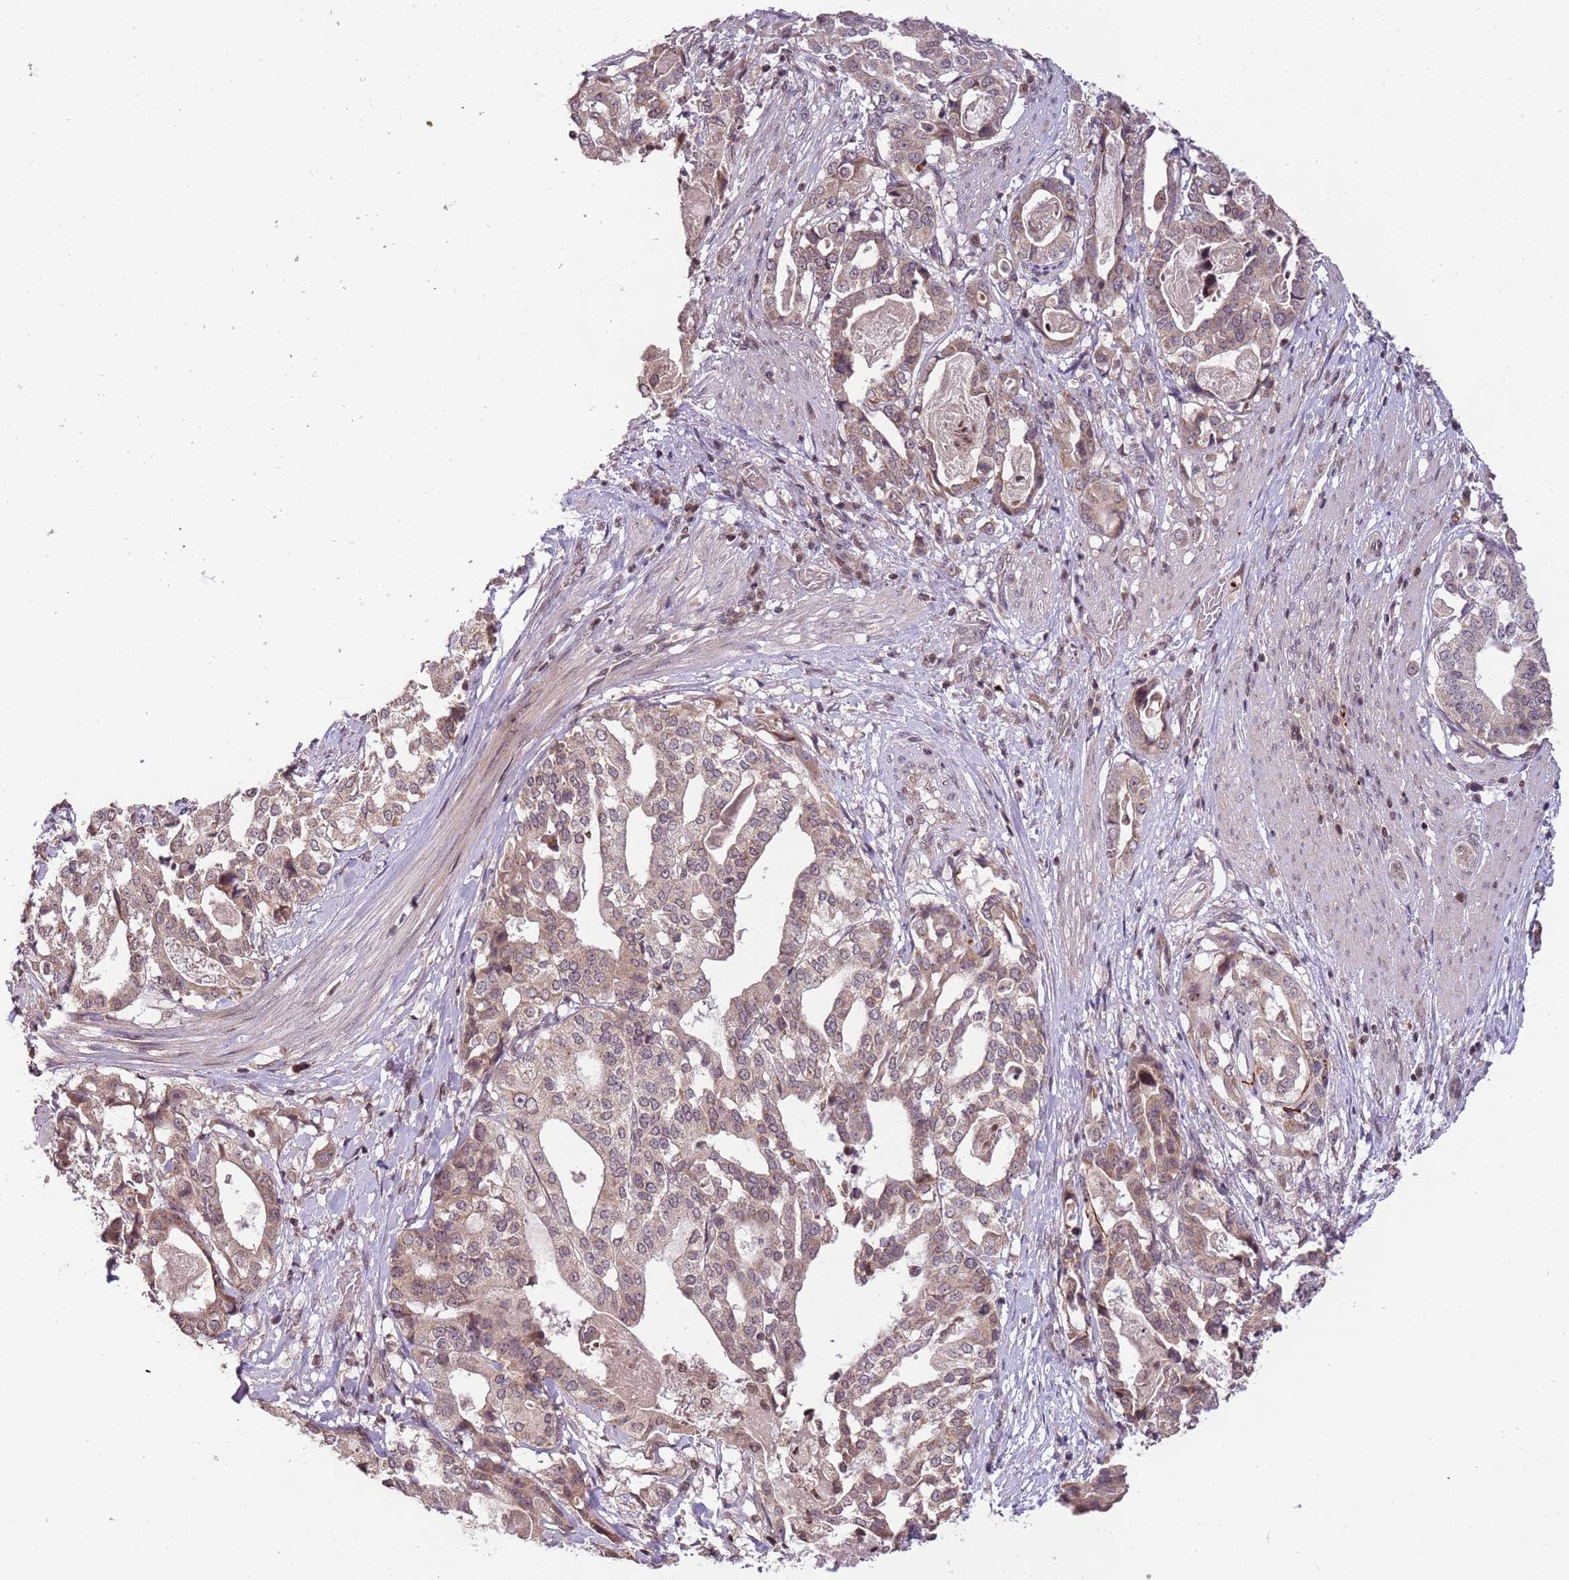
{"staining": {"intensity": "weak", "quantity": ">75%", "location": "cytoplasmic/membranous,nuclear"}, "tissue": "stomach cancer", "cell_type": "Tumor cells", "image_type": "cancer", "snomed": [{"axis": "morphology", "description": "Adenocarcinoma, NOS"}, {"axis": "topography", "description": "Stomach"}], "caption": "An image of stomach adenocarcinoma stained for a protein exhibits weak cytoplasmic/membranous and nuclear brown staining in tumor cells.", "gene": "SAMSN1", "patient": {"sex": "male", "age": 48}}